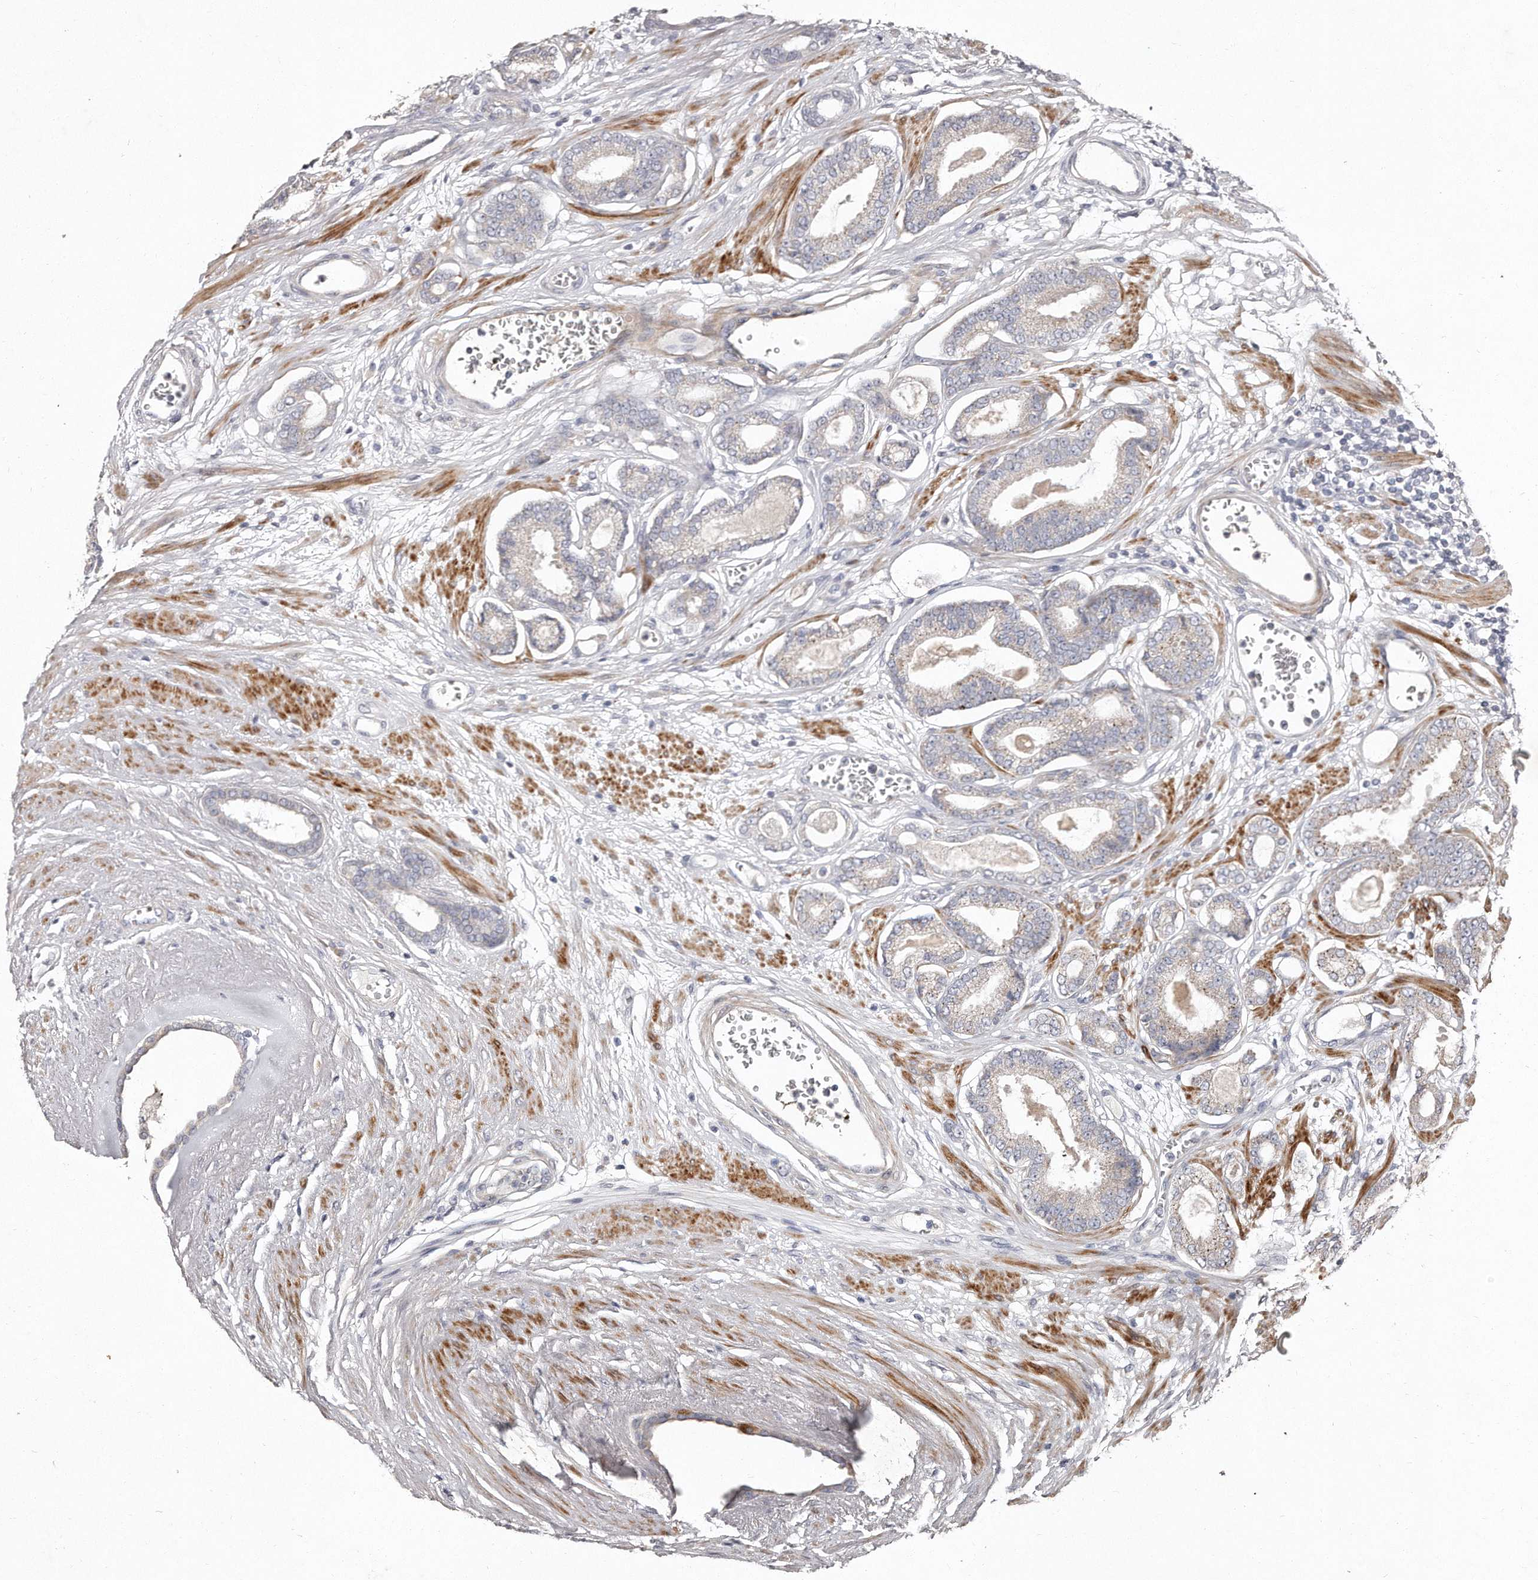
{"staining": {"intensity": "negative", "quantity": "none", "location": "none"}, "tissue": "prostate cancer", "cell_type": "Tumor cells", "image_type": "cancer", "snomed": [{"axis": "morphology", "description": "Adenocarcinoma, Low grade"}, {"axis": "topography", "description": "Prostate"}], "caption": "This is a micrograph of immunohistochemistry staining of adenocarcinoma (low-grade) (prostate), which shows no positivity in tumor cells.", "gene": "TECR", "patient": {"sex": "male", "age": 60}}